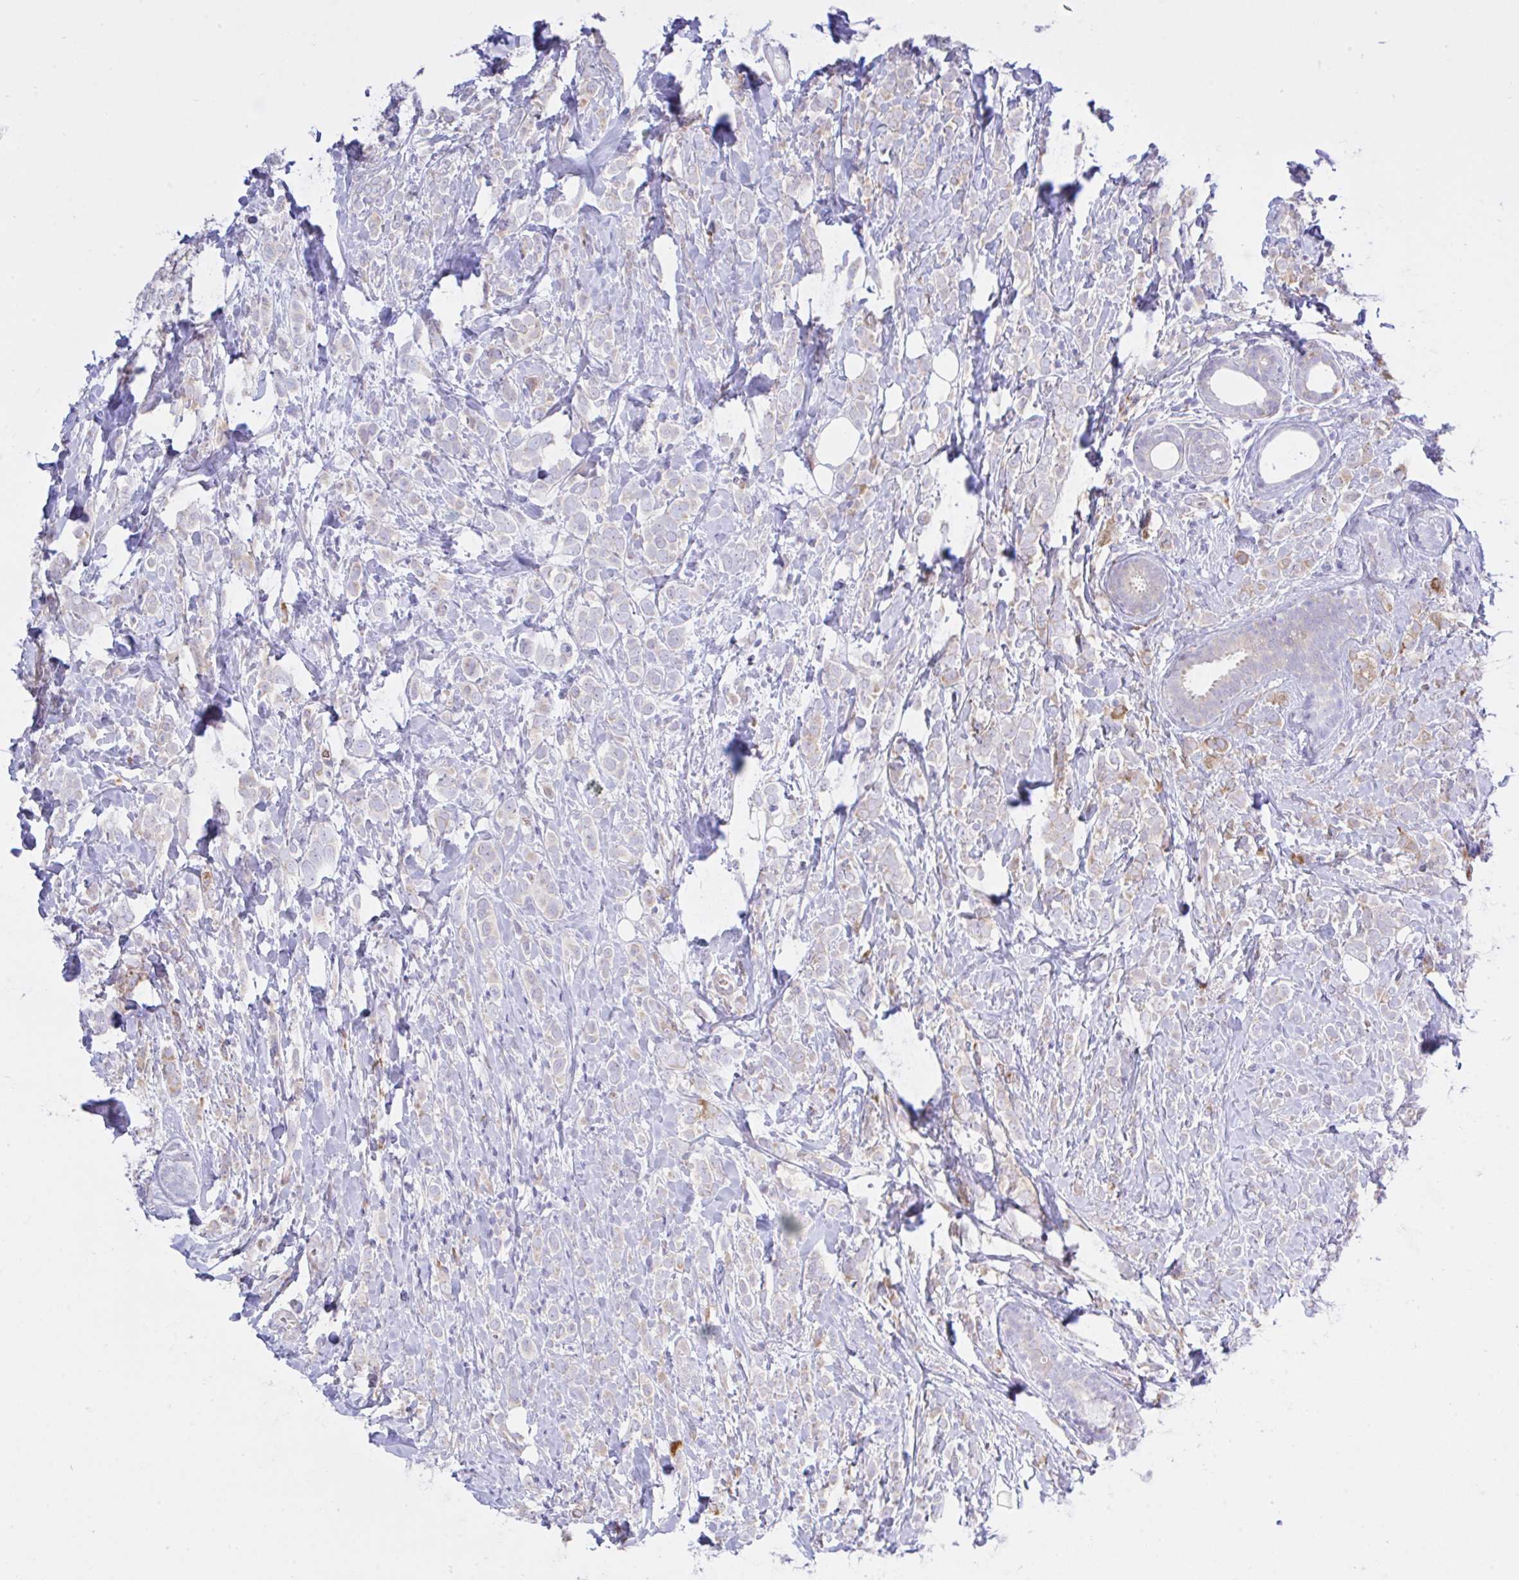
{"staining": {"intensity": "negative", "quantity": "none", "location": "none"}, "tissue": "breast cancer", "cell_type": "Tumor cells", "image_type": "cancer", "snomed": [{"axis": "morphology", "description": "Lobular carcinoma"}, {"axis": "topography", "description": "Breast"}], "caption": "Immunohistochemical staining of human lobular carcinoma (breast) reveals no significant staining in tumor cells.", "gene": "EEF1A2", "patient": {"sex": "female", "age": 49}}